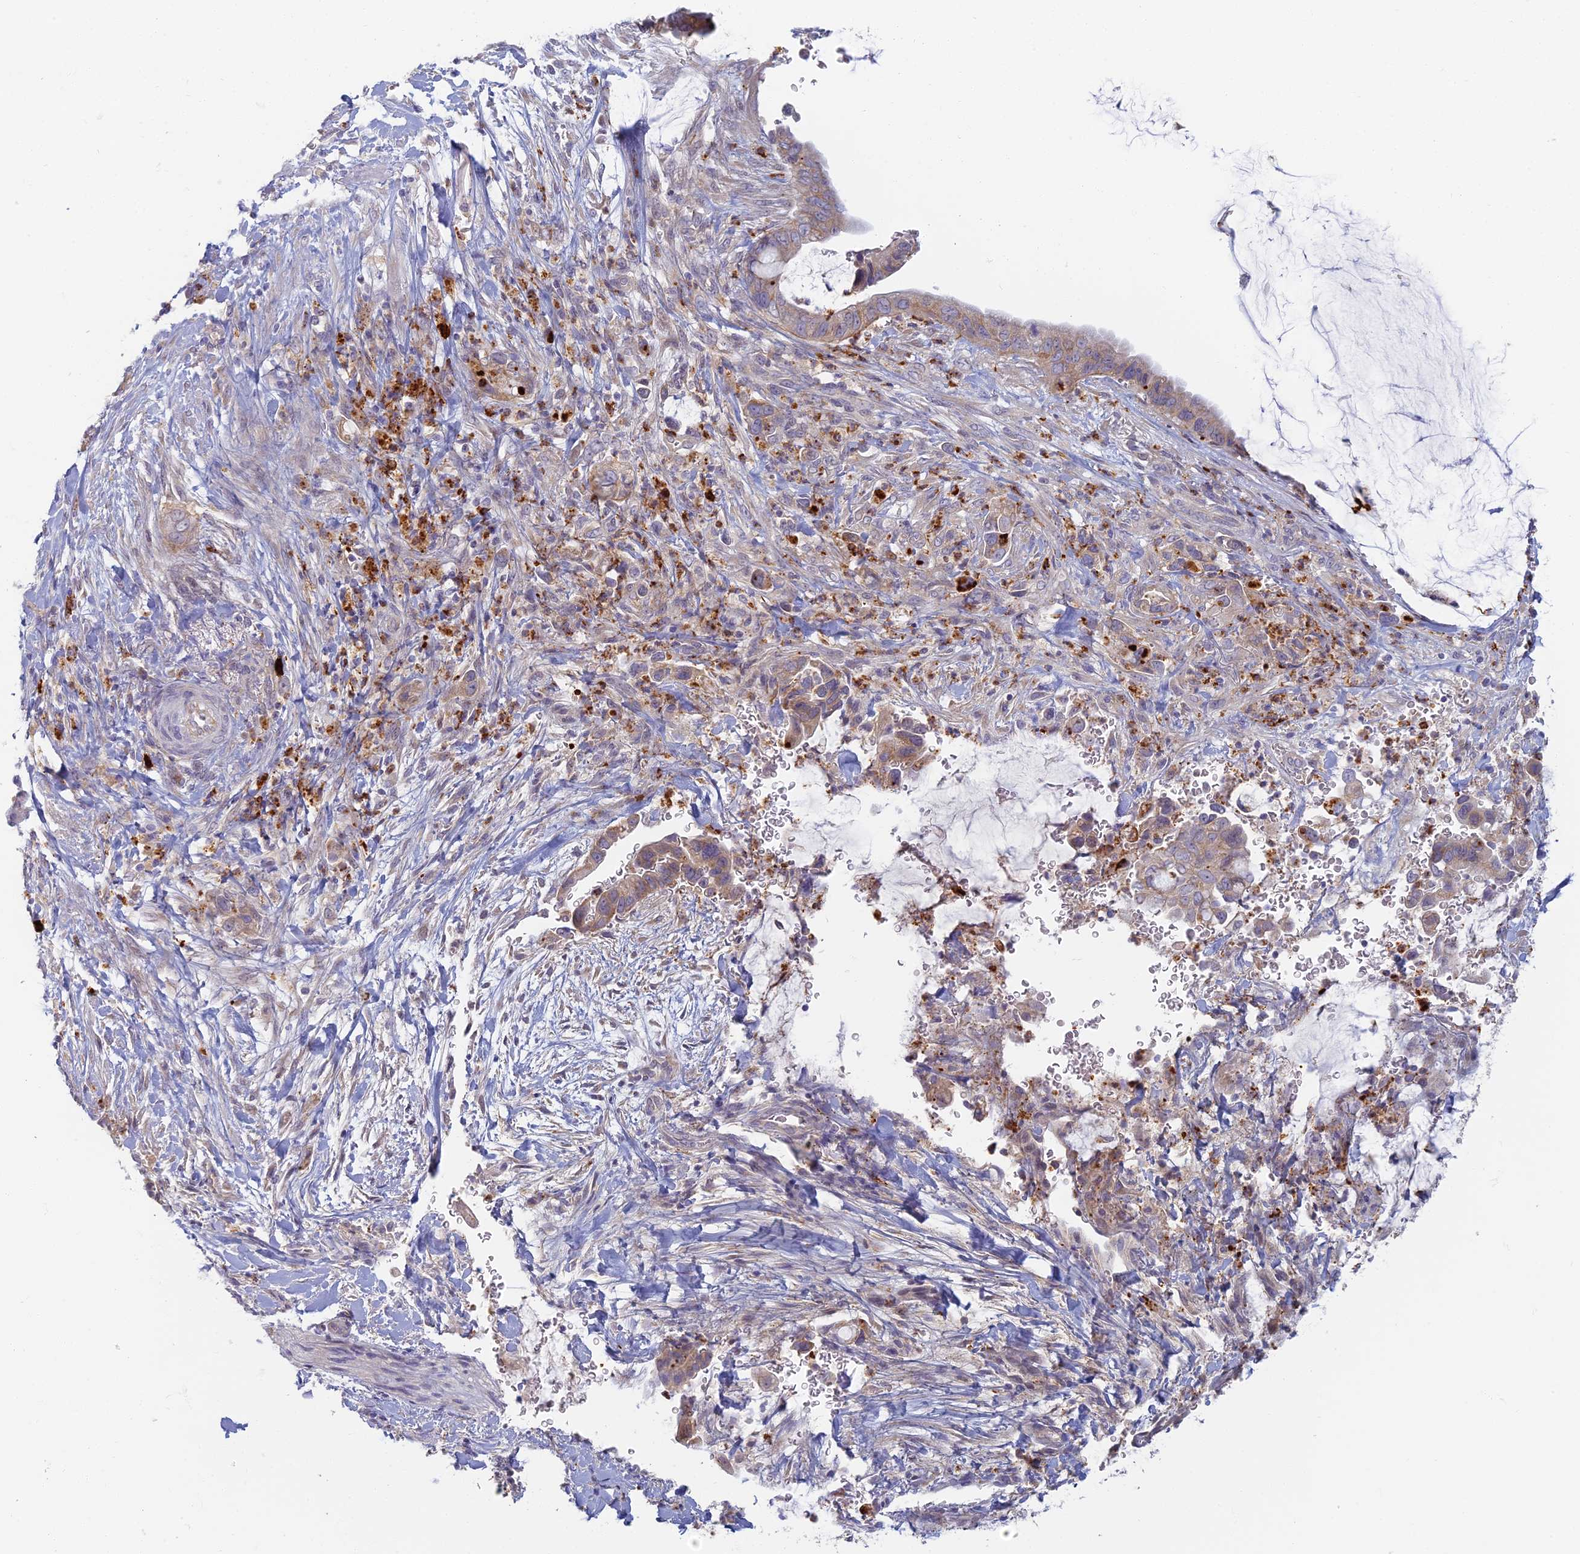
{"staining": {"intensity": "moderate", "quantity": "<25%", "location": "cytoplasmic/membranous"}, "tissue": "pancreatic cancer", "cell_type": "Tumor cells", "image_type": "cancer", "snomed": [{"axis": "morphology", "description": "Adenocarcinoma, NOS"}, {"axis": "topography", "description": "Pancreas"}], "caption": "DAB immunohistochemical staining of pancreatic cancer (adenocarcinoma) displays moderate cytoplasmic/membranous protein staining in approximately <25% of tumor cells.", "gene": "PROX2", "patient": {"sex": "male", "age": 75}}